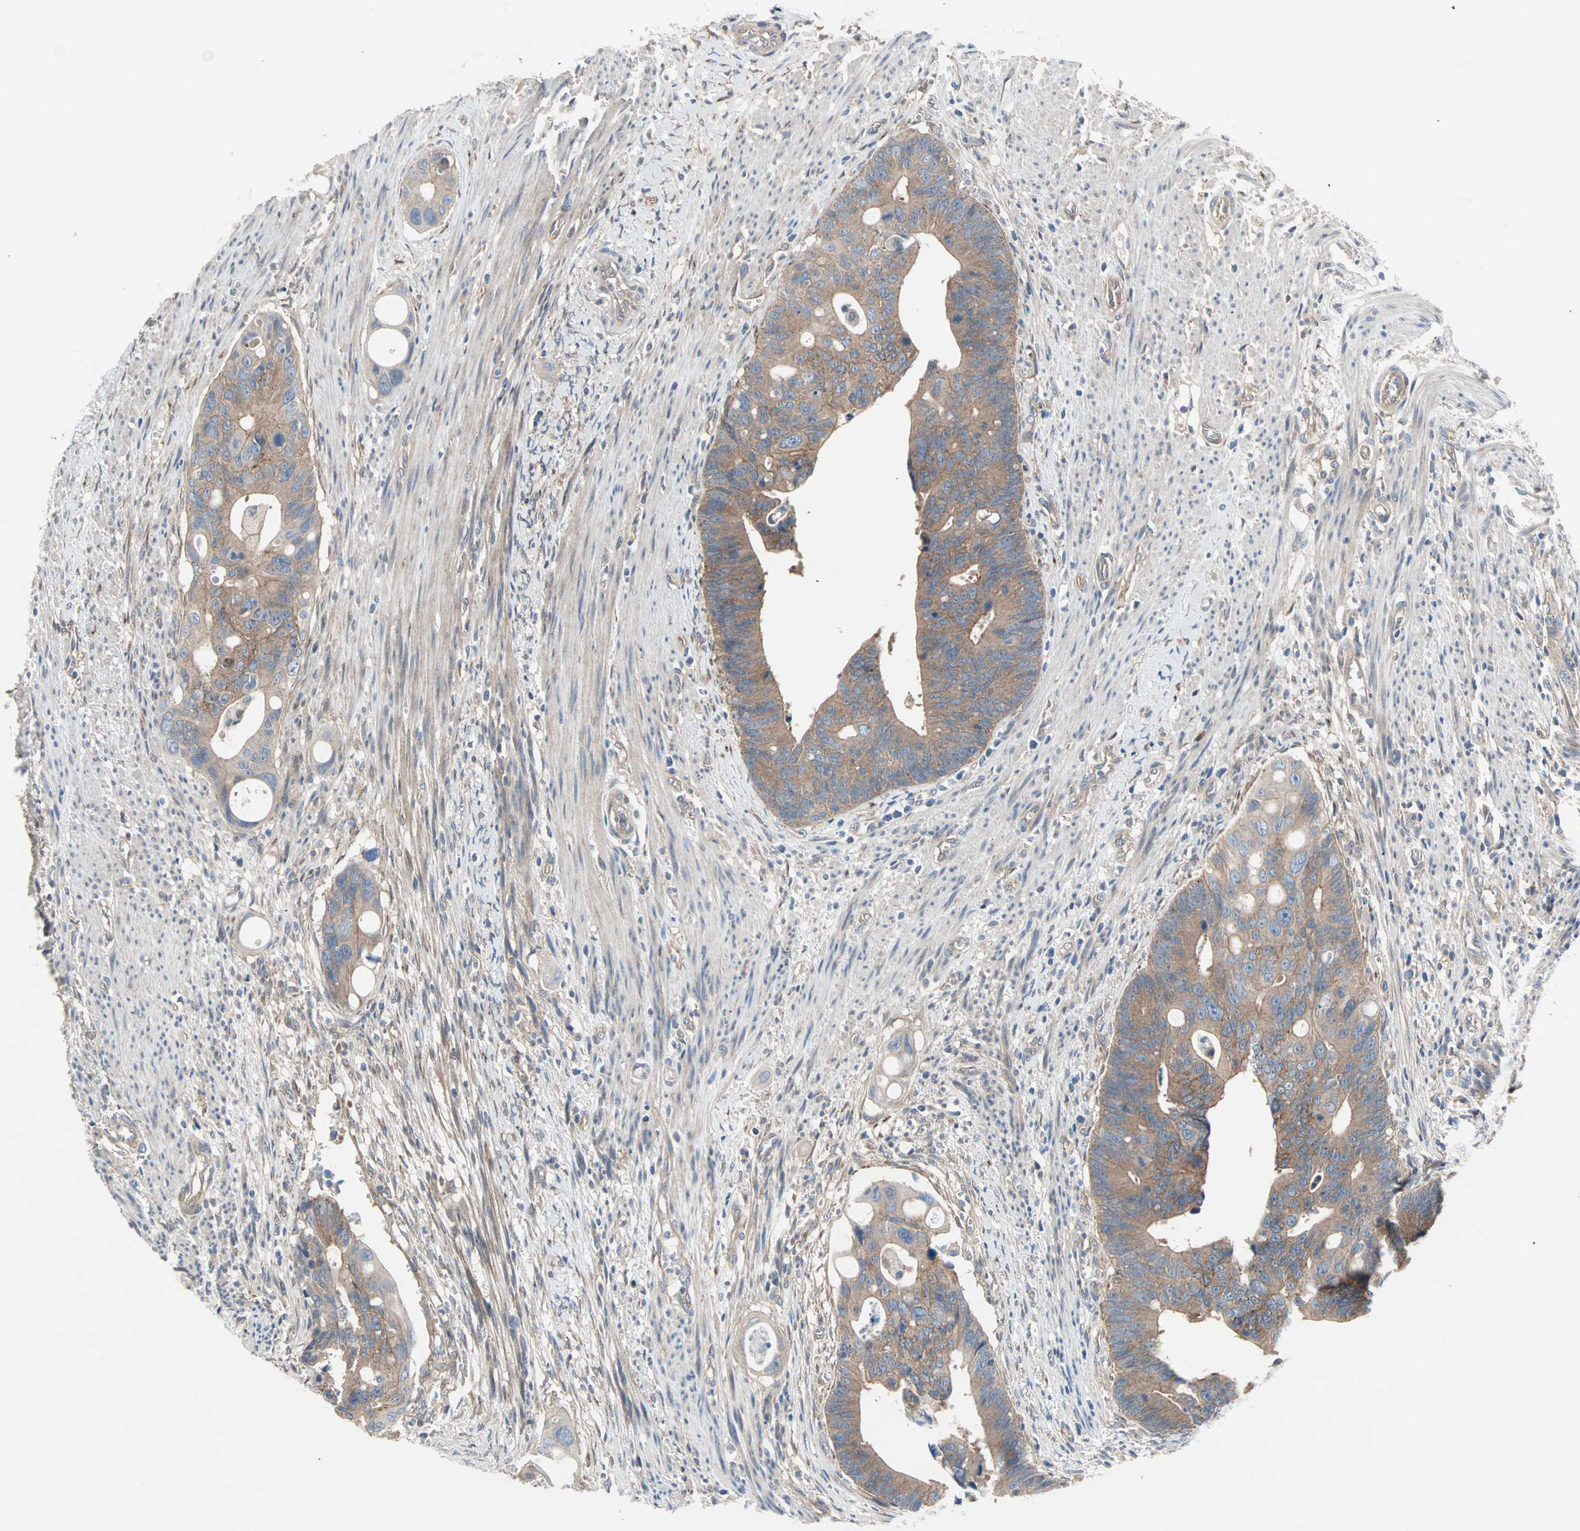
{"staining": {"intensity": "moderate", "quantity": ">75%", "location": "cytoplasmic/membranous"}, "tissue": "colorectal cancer", "cell_type": "Tumor cells", "image_type": "cancer", "snomed": [{"axis": "morphology", "description": "Adenocarcinoma, NOS"}, {"axis": "topography", "description": "Colon"}], "caption": "Protein analysis of colorectal cancer tissue demonstrates moderate cytoplasmic/membranous expression in approximately >75% of tumor cells.", "gene": "PDE8A", "patient": {"sex": "female", "age": 57}}